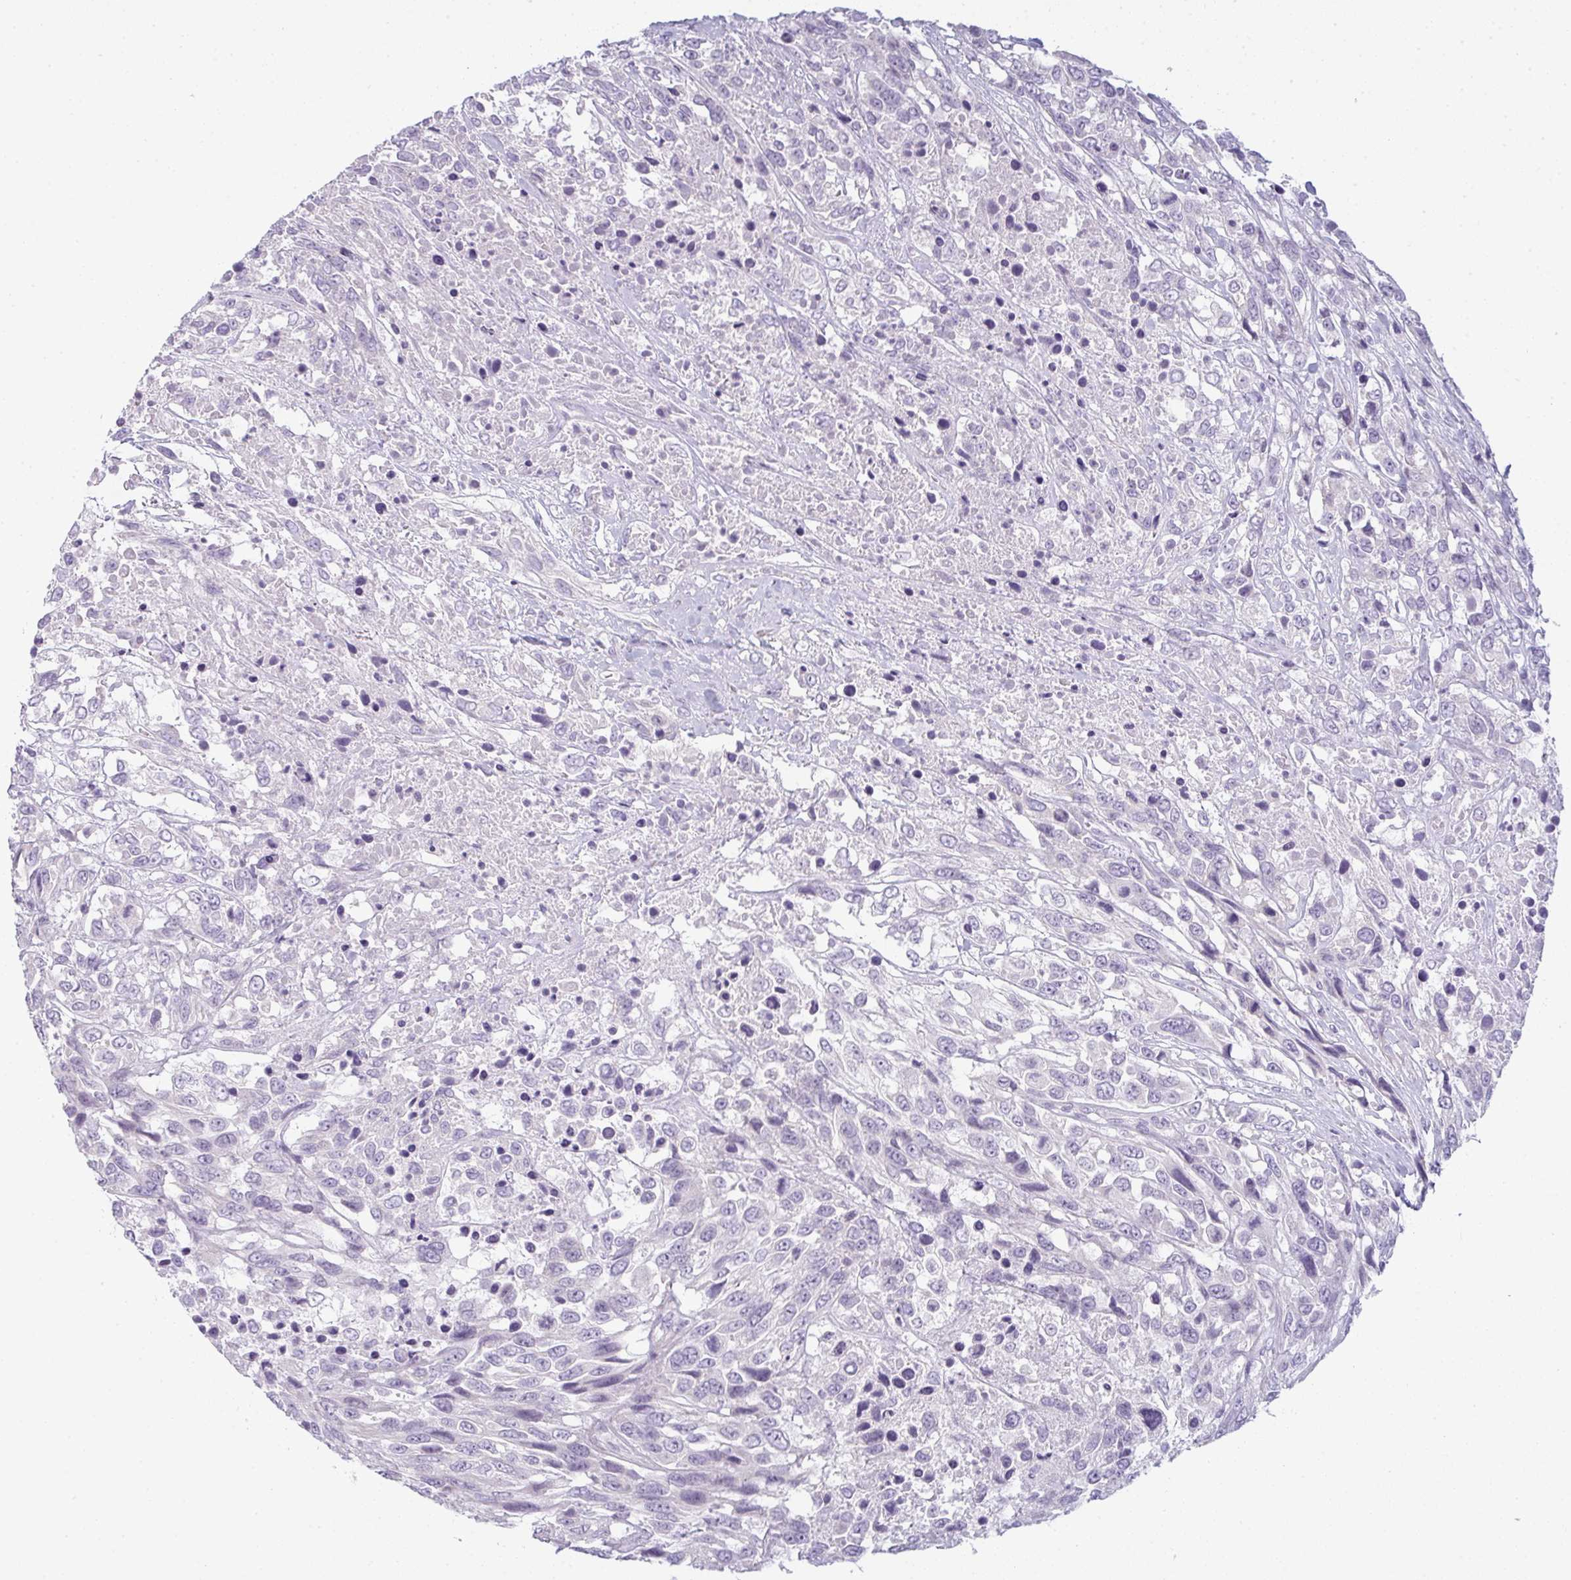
{"staining": {"intensity": "negative", "quantity": "none", "location": "none"}, "tissue": "urothelial cancer", "cell_type": "Tumor cells", "image_type": "cancer", "snomed": [{"axis": "morphology", "description": "Urothelial carcinoma, High grade"}, {"axis": "topography", "description": "Urinary bladder"}], "caption": "Urothelial cancer stained for a protein using immunohistochemistry exhibits no expression tumor cells.", "gene": "SIRPB2", "patient": {"sex": "female", "age": 70}}